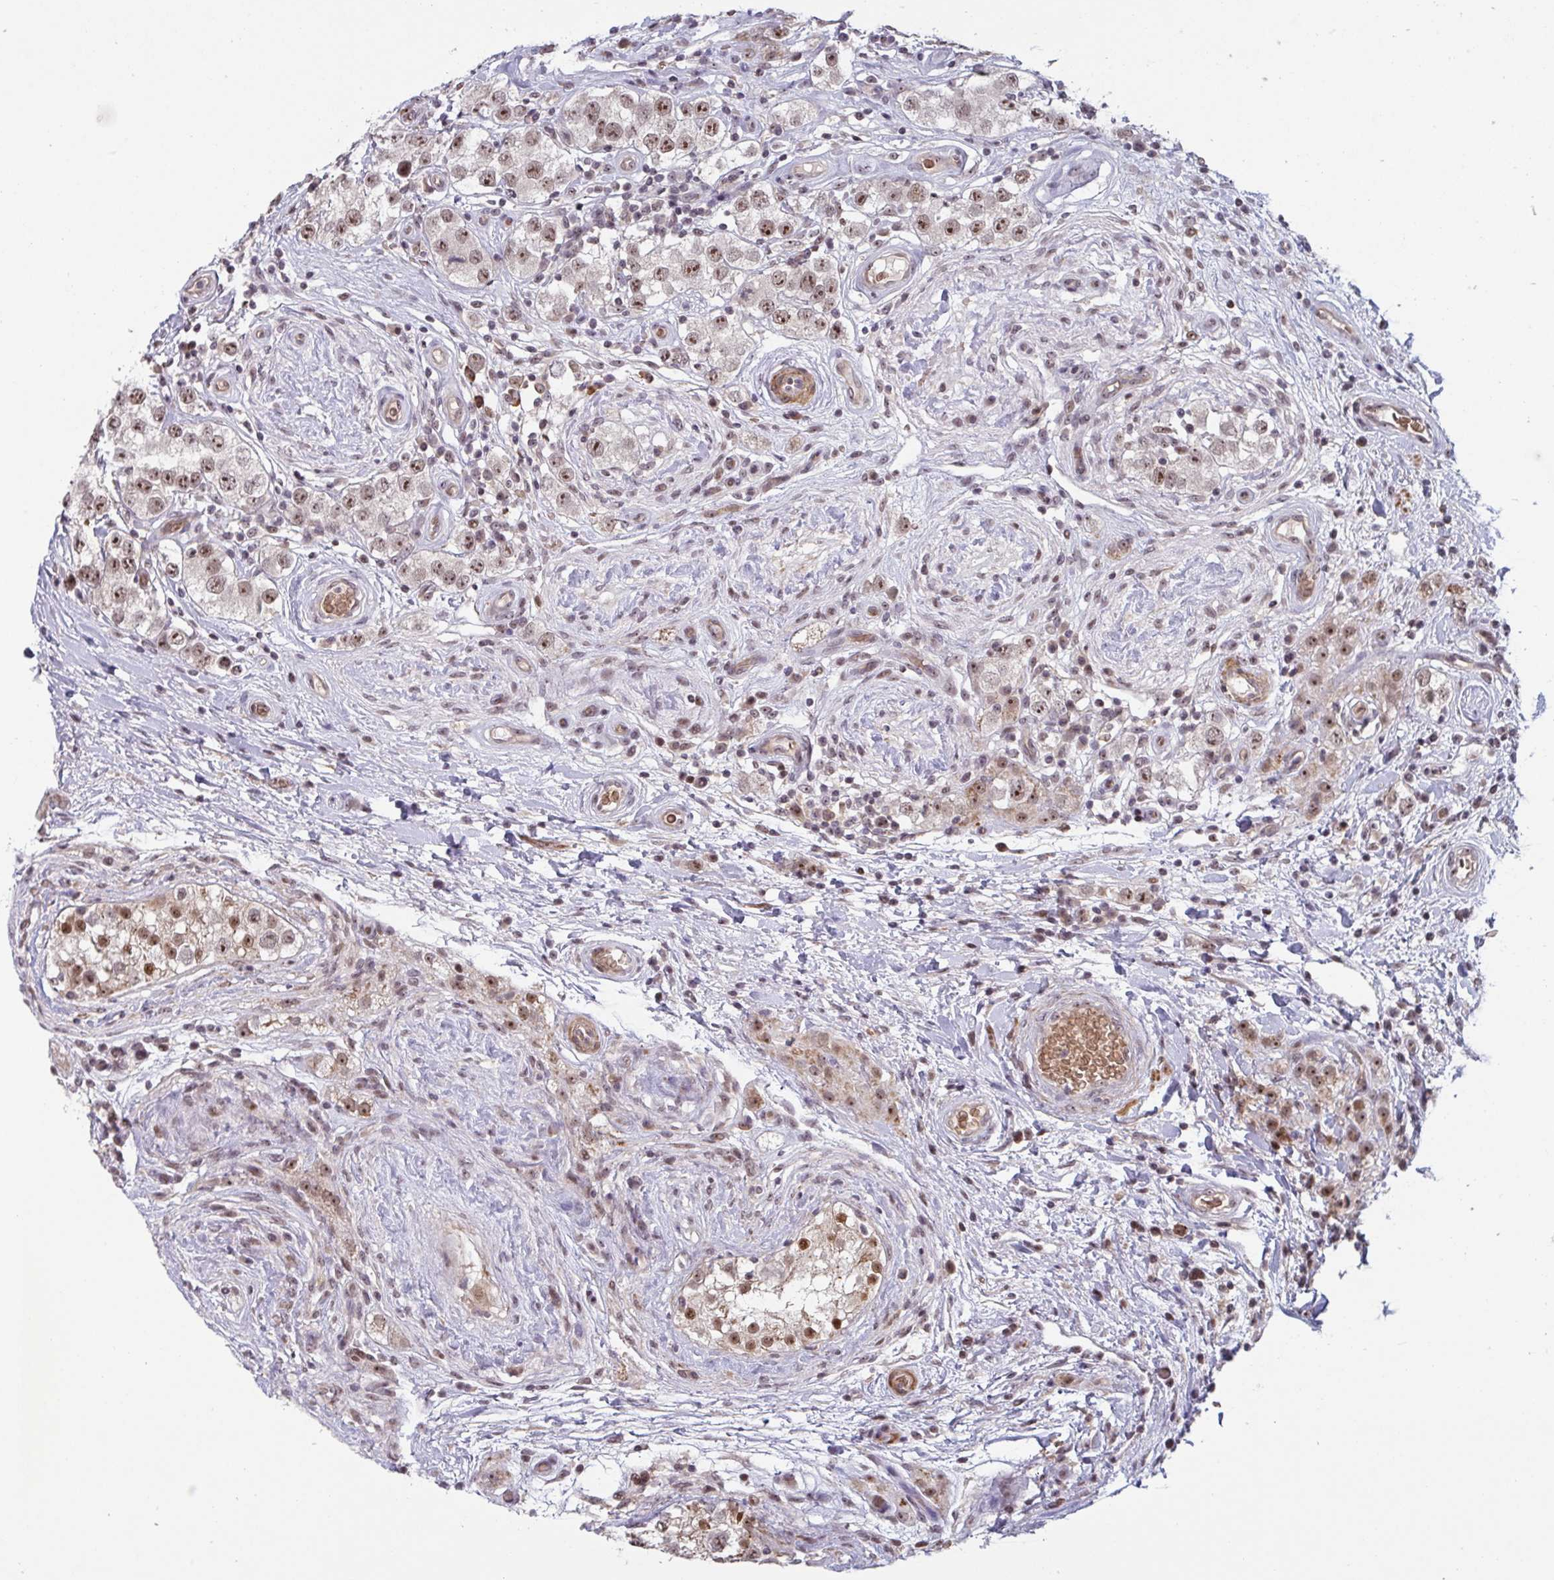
{"staining": {"intensity": "moderate", "quantity": "25%-75%", "location": "nuclear"}, "tissue": "testis cancer", "cell_type": "Tumor cells", "image_type": "cancer", "snomed": [{"axis": "morphology", "description": "Seminoma, NOS"}, {"axis": "topography", "description": "Testis"}], "caption": "Immunohistochemical staining of human testis cancer shows medium levels of moderate nuclear expression in about 25%-75% of tumor cells.", "gene": "NLRP13", "patient": {"sex": "male", "age": 34}}